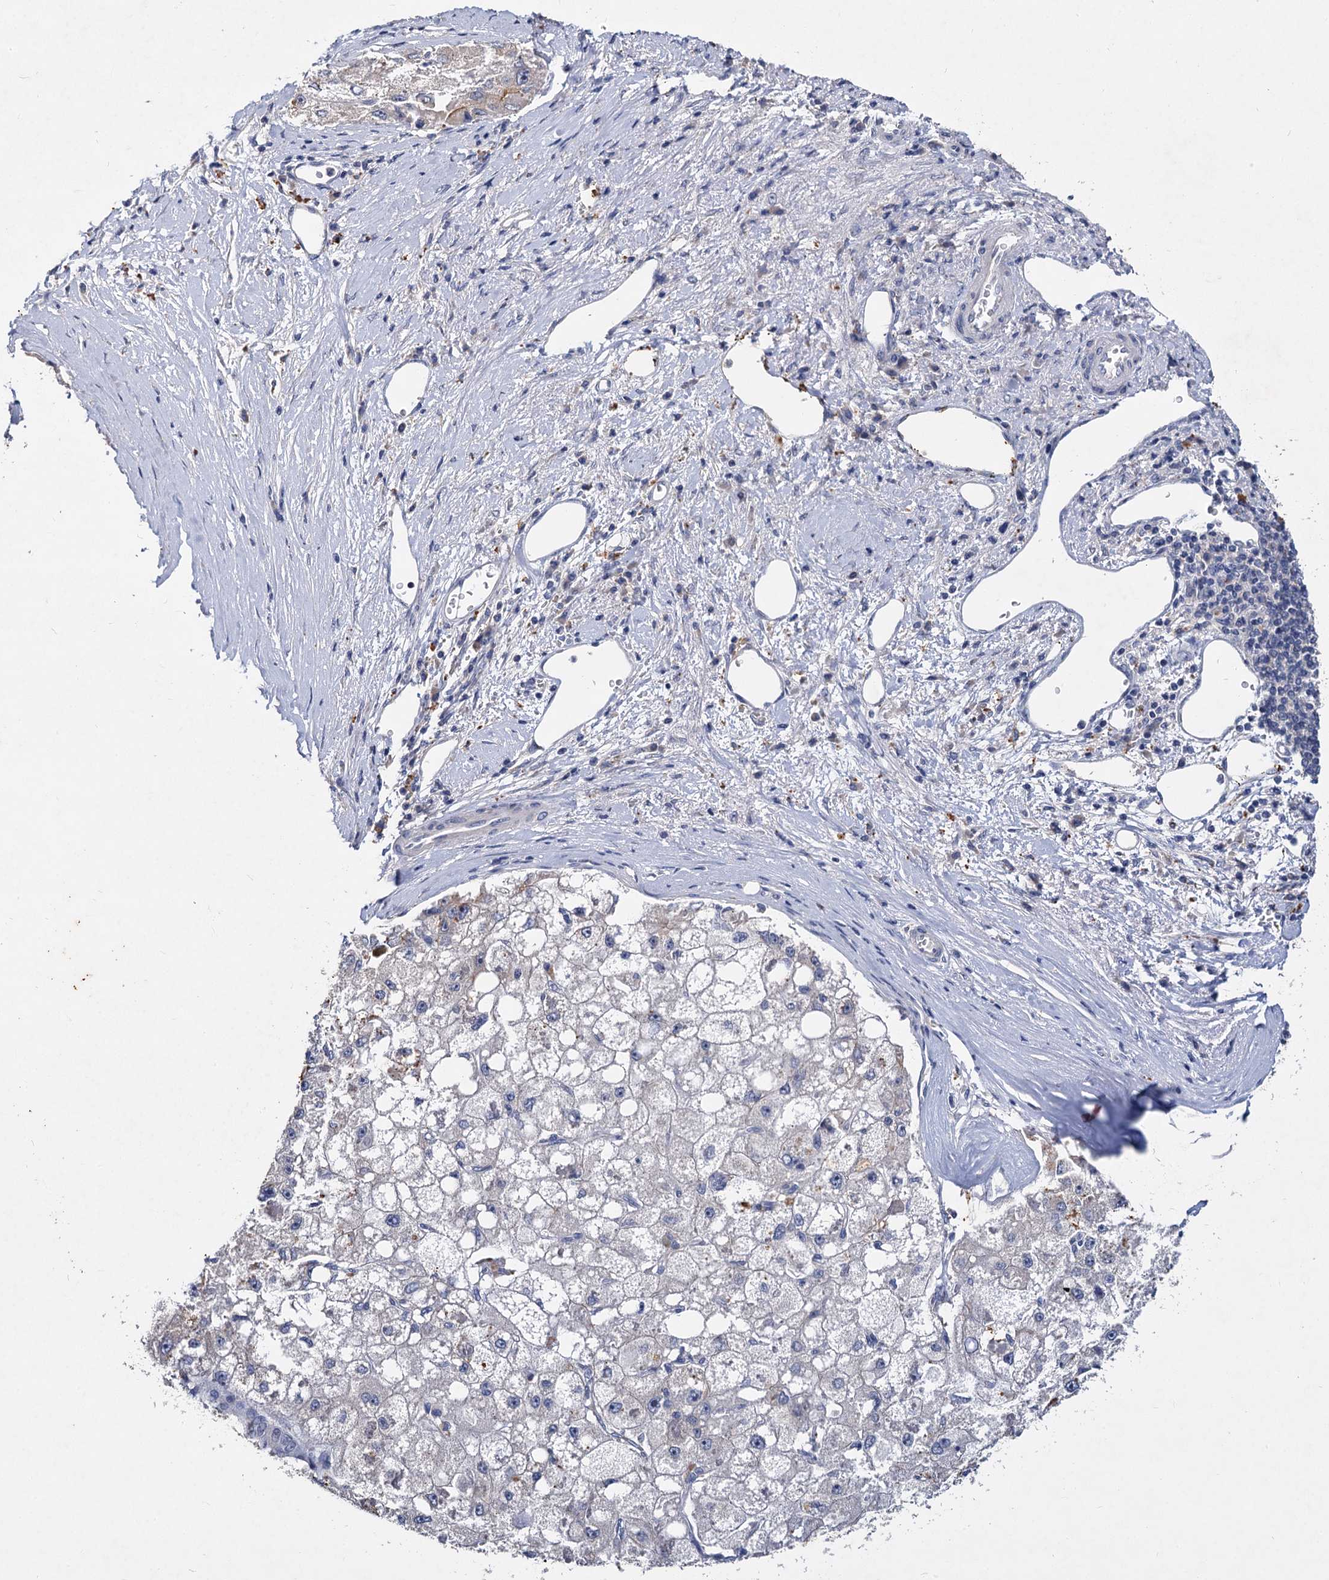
{"staining": {"intensity": "negative", "quantity": "none", "location": "none"}, "tissue": "liver cancer", "cell_type": "Tumor cells", "image_type": "cancer", "snomed": [{"axis": "morphology", "description": "Carcinoma, Hepatocellular, NOS"}, {"axis": "topography", "description": "Liver"}], "caption": "An immunohistochemistry image of liver hepatocellular carcinoma is shown. There is no staining in tumor cells of liver hepatocellular carcinoma.", "gene": "ATP9A", "patient": {"sex": "male", "age": 80}}